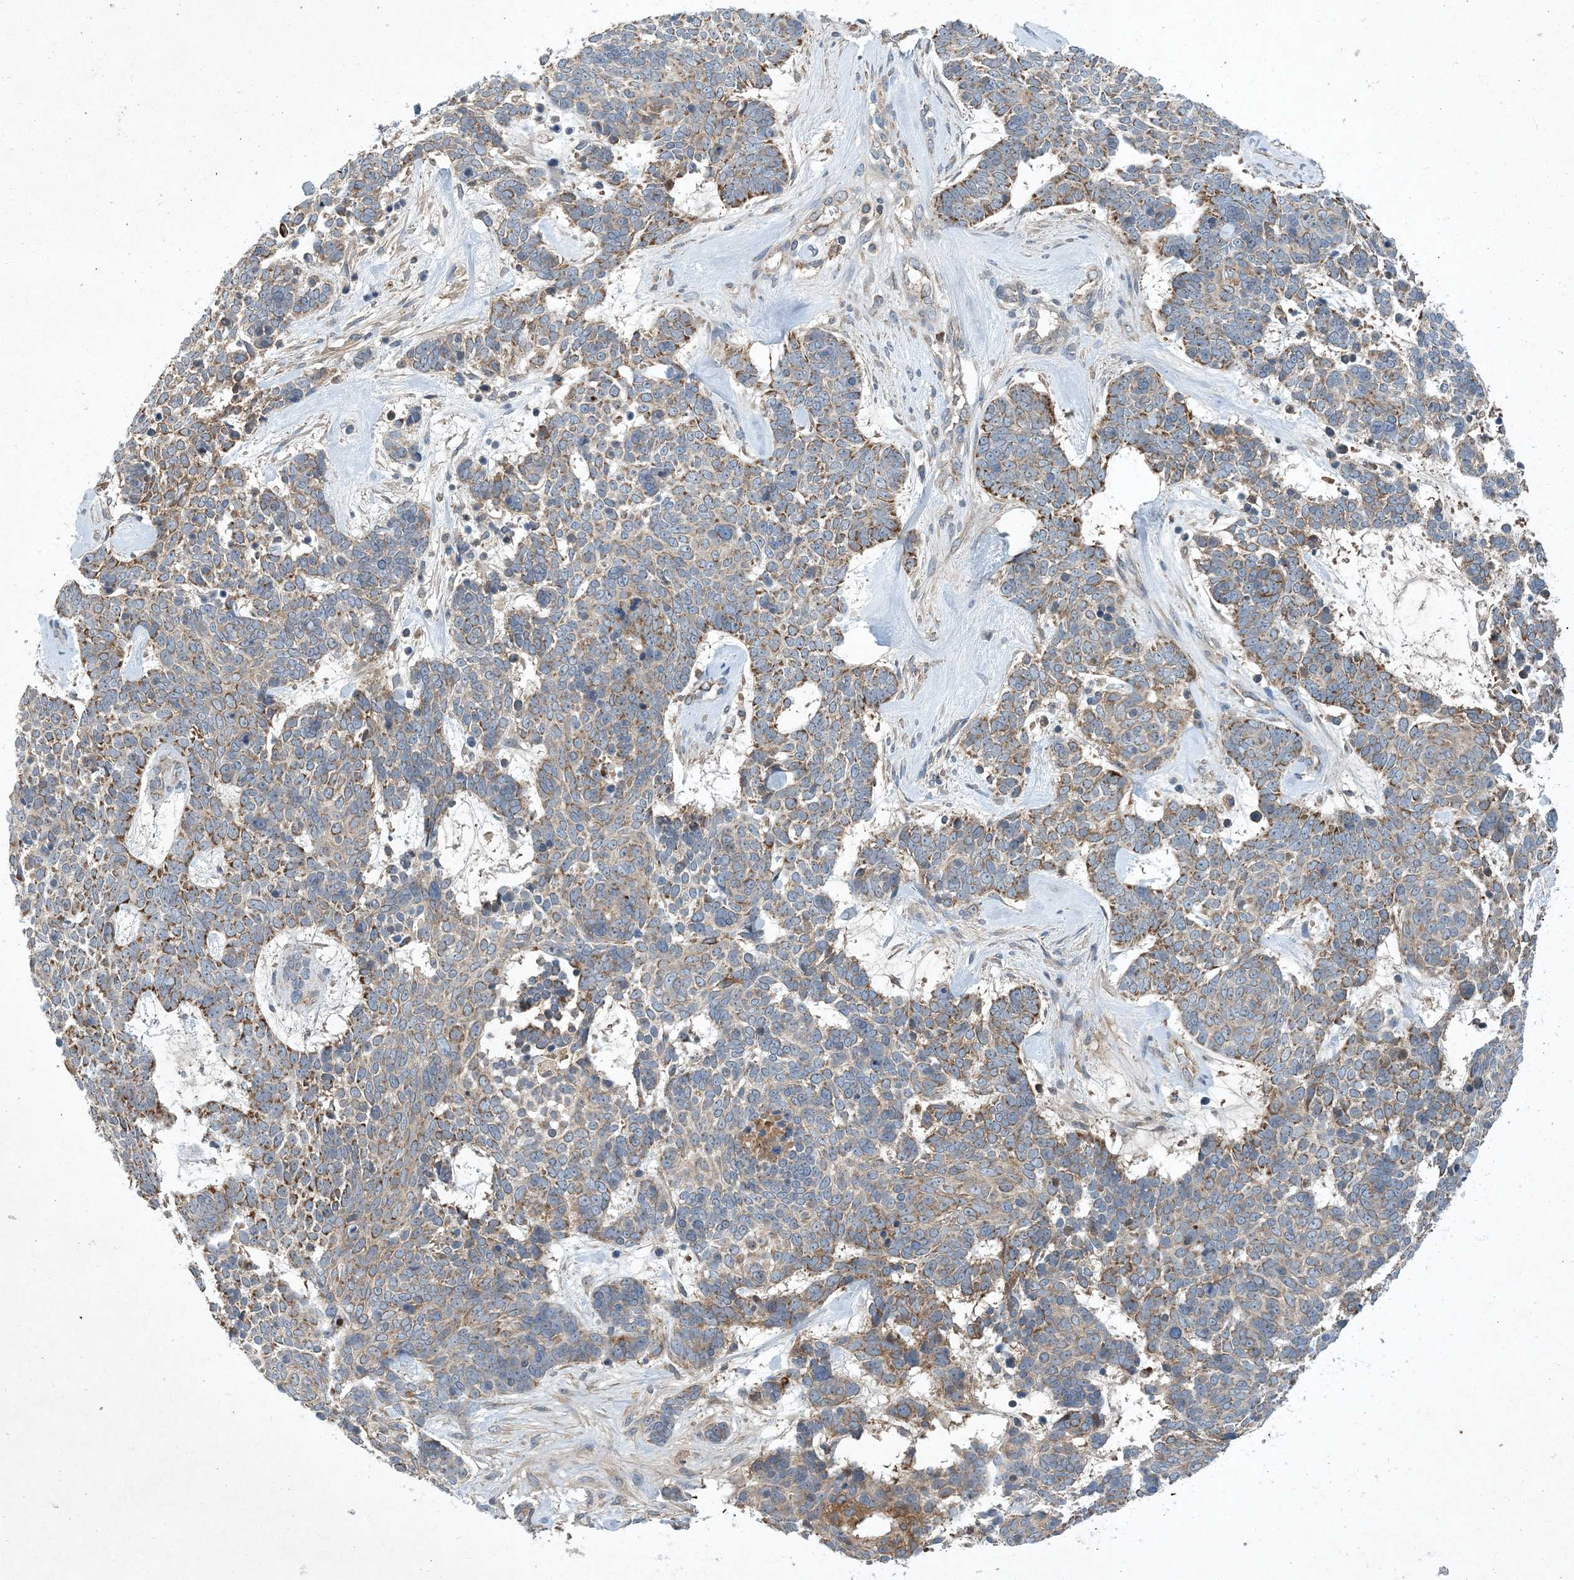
{"staining": {"intensity": "moderate", "quantity": "25%-75%", "location": "cytoplasmic/membranous"}, "tissue": "skin cancer", "cell_type": "Tumor cells", "image_type": "cancer", "snomed": [{"axis": "morphology", "description": "Basal cell carcinoma"}, {"axis": "topography", "description": "Skin"}], "caption": "The histopathology image displays immunohistochemical staining of basal cell carcinoma (skin). There is moderate cytoplasmic/membranous staining is identified in approximately 25%-75% of tumor cells.", "gene": "STK19", "patient": {"sex": "female", "age": 81}}